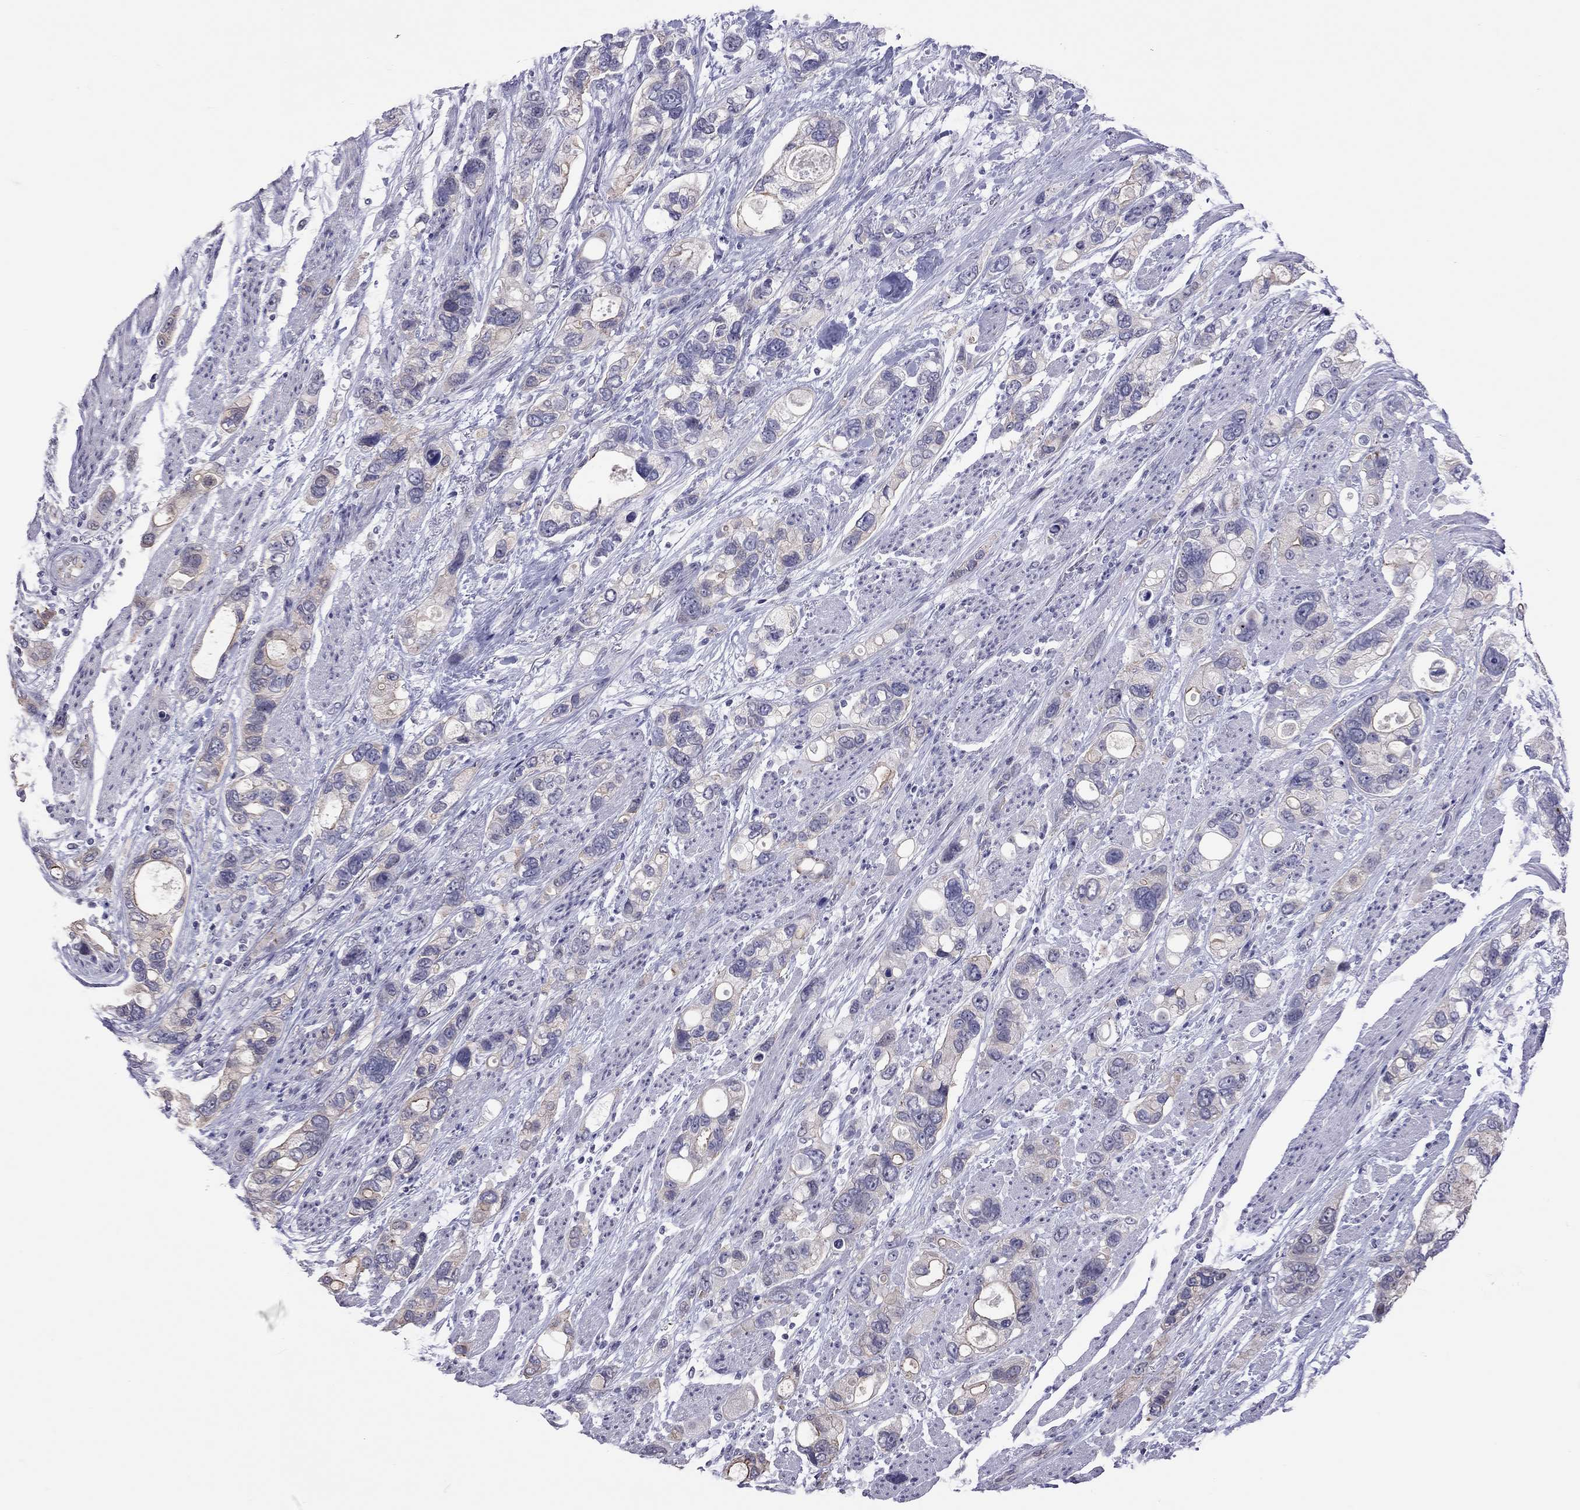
{"staining": {"intensity": "weak", "quantity": "<25%", "location": "cytoplasmic/membranous"}, "tissue": "stomach cancer", "cell_type": "Tumor cells", "image_type": "cancer", "snomed": [{"axis": "morphology", "description": "Adenocarcinoma, NOS"}, {"axis": "topography", "description": "Stomach, upper"}], "caption": "Immunohistochemistry (IHC) photomicrograph of human stomach cancer stained for a protein (brown), which displays no staining in tumor cells. (DAB immunohistochemistry, high magnification).", "gene": "JHY", "patient": {"sex": "female", "age": 81}}